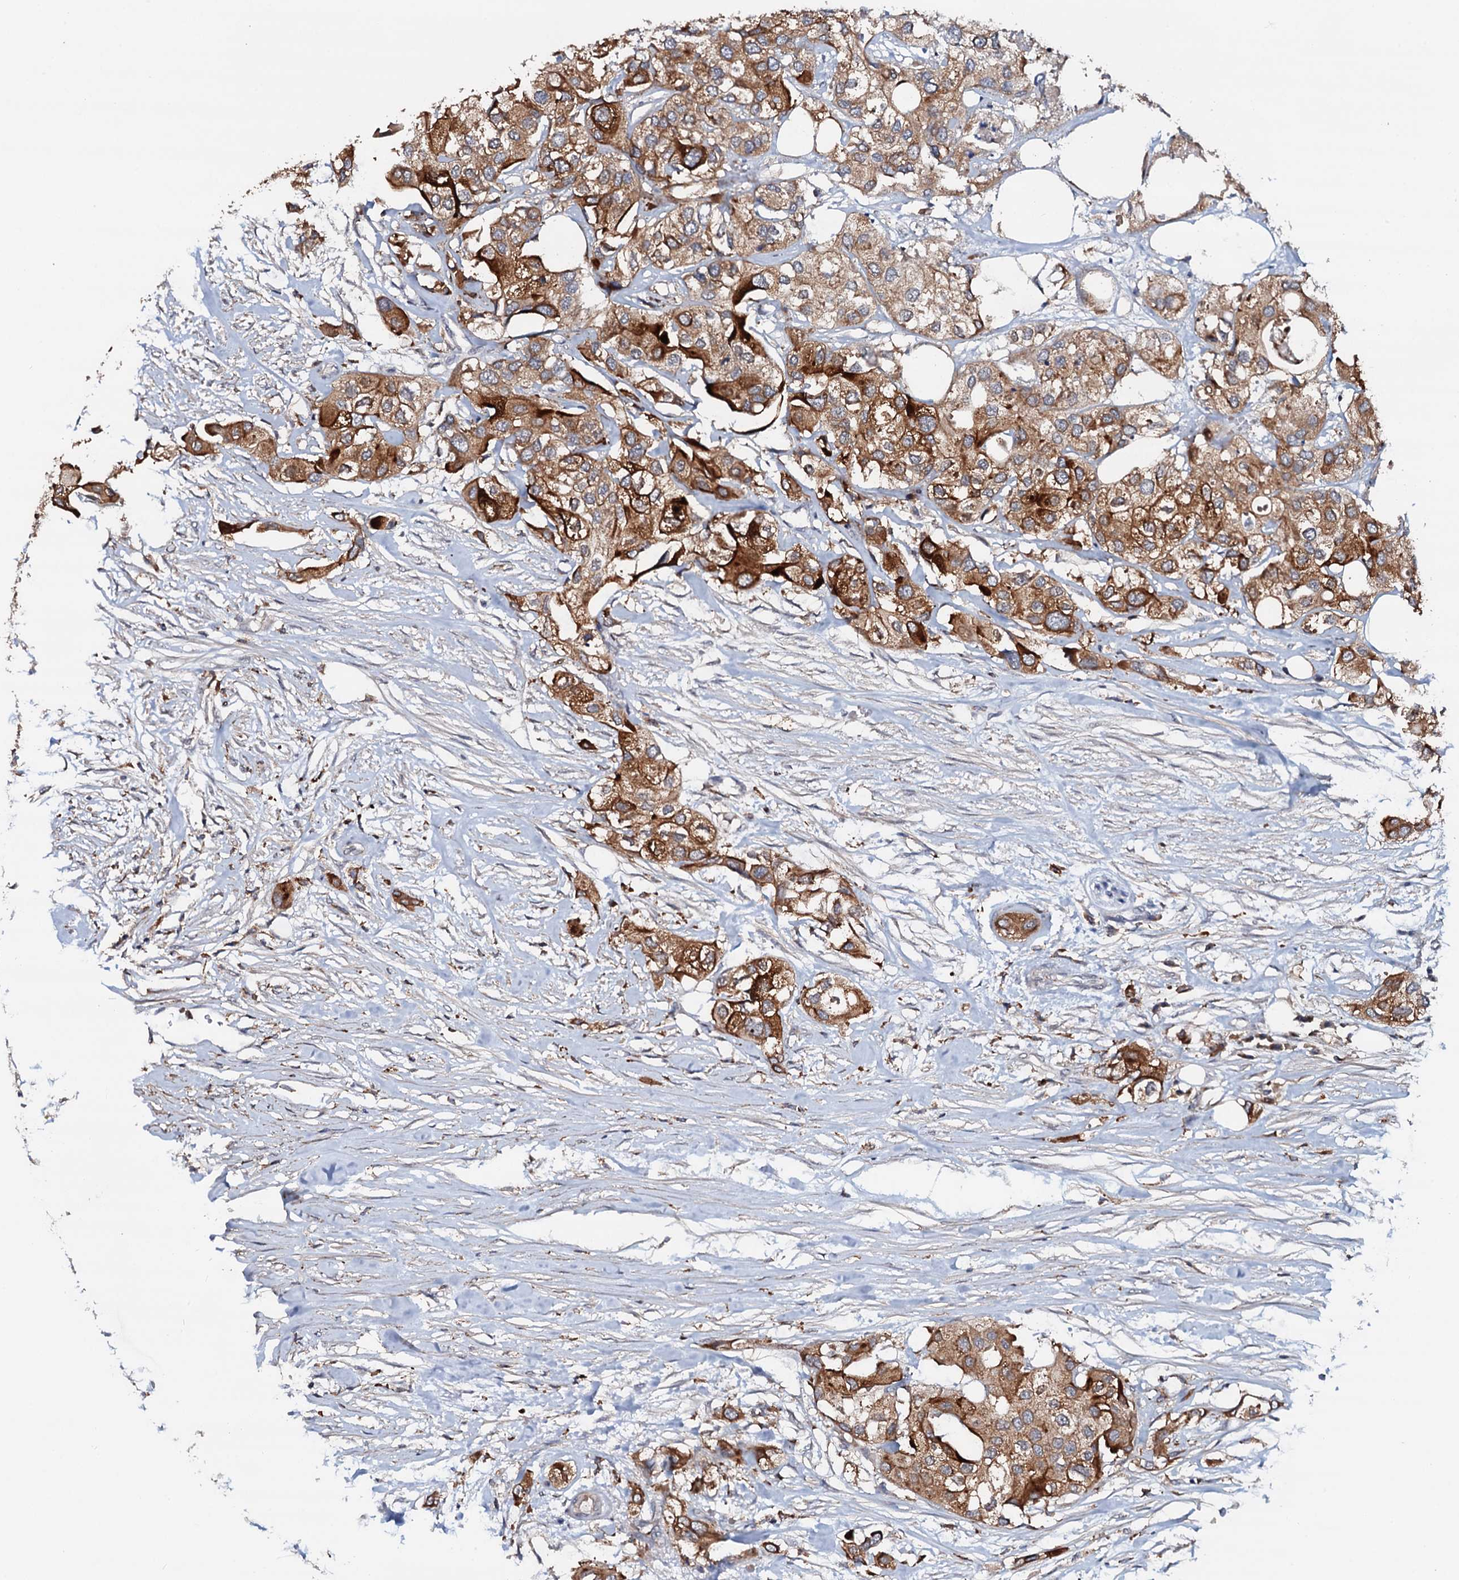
{"staining": {"intensity": "strong", "quantity": "25%-75%", "location": "cytoplasmic/membranous"}, "tissue": "urothelial cancer", "cell_type": "Tumor cells", "image_type": "cancer", "snomed": [{"axis": "morphology", "description": "Urothelial carcinoma, High grade"}, {"axis": "topography", "description": "Urinary bladder"}], "caption": "Immunohistochemistry (DAB) staining of urothelial cancer shows strong cytoplasmic/membranous protein expression in approximately 25%-75% of tumor cells.", "gene": "VAMP8", "patient": {"sex": "male", "age": 64}}